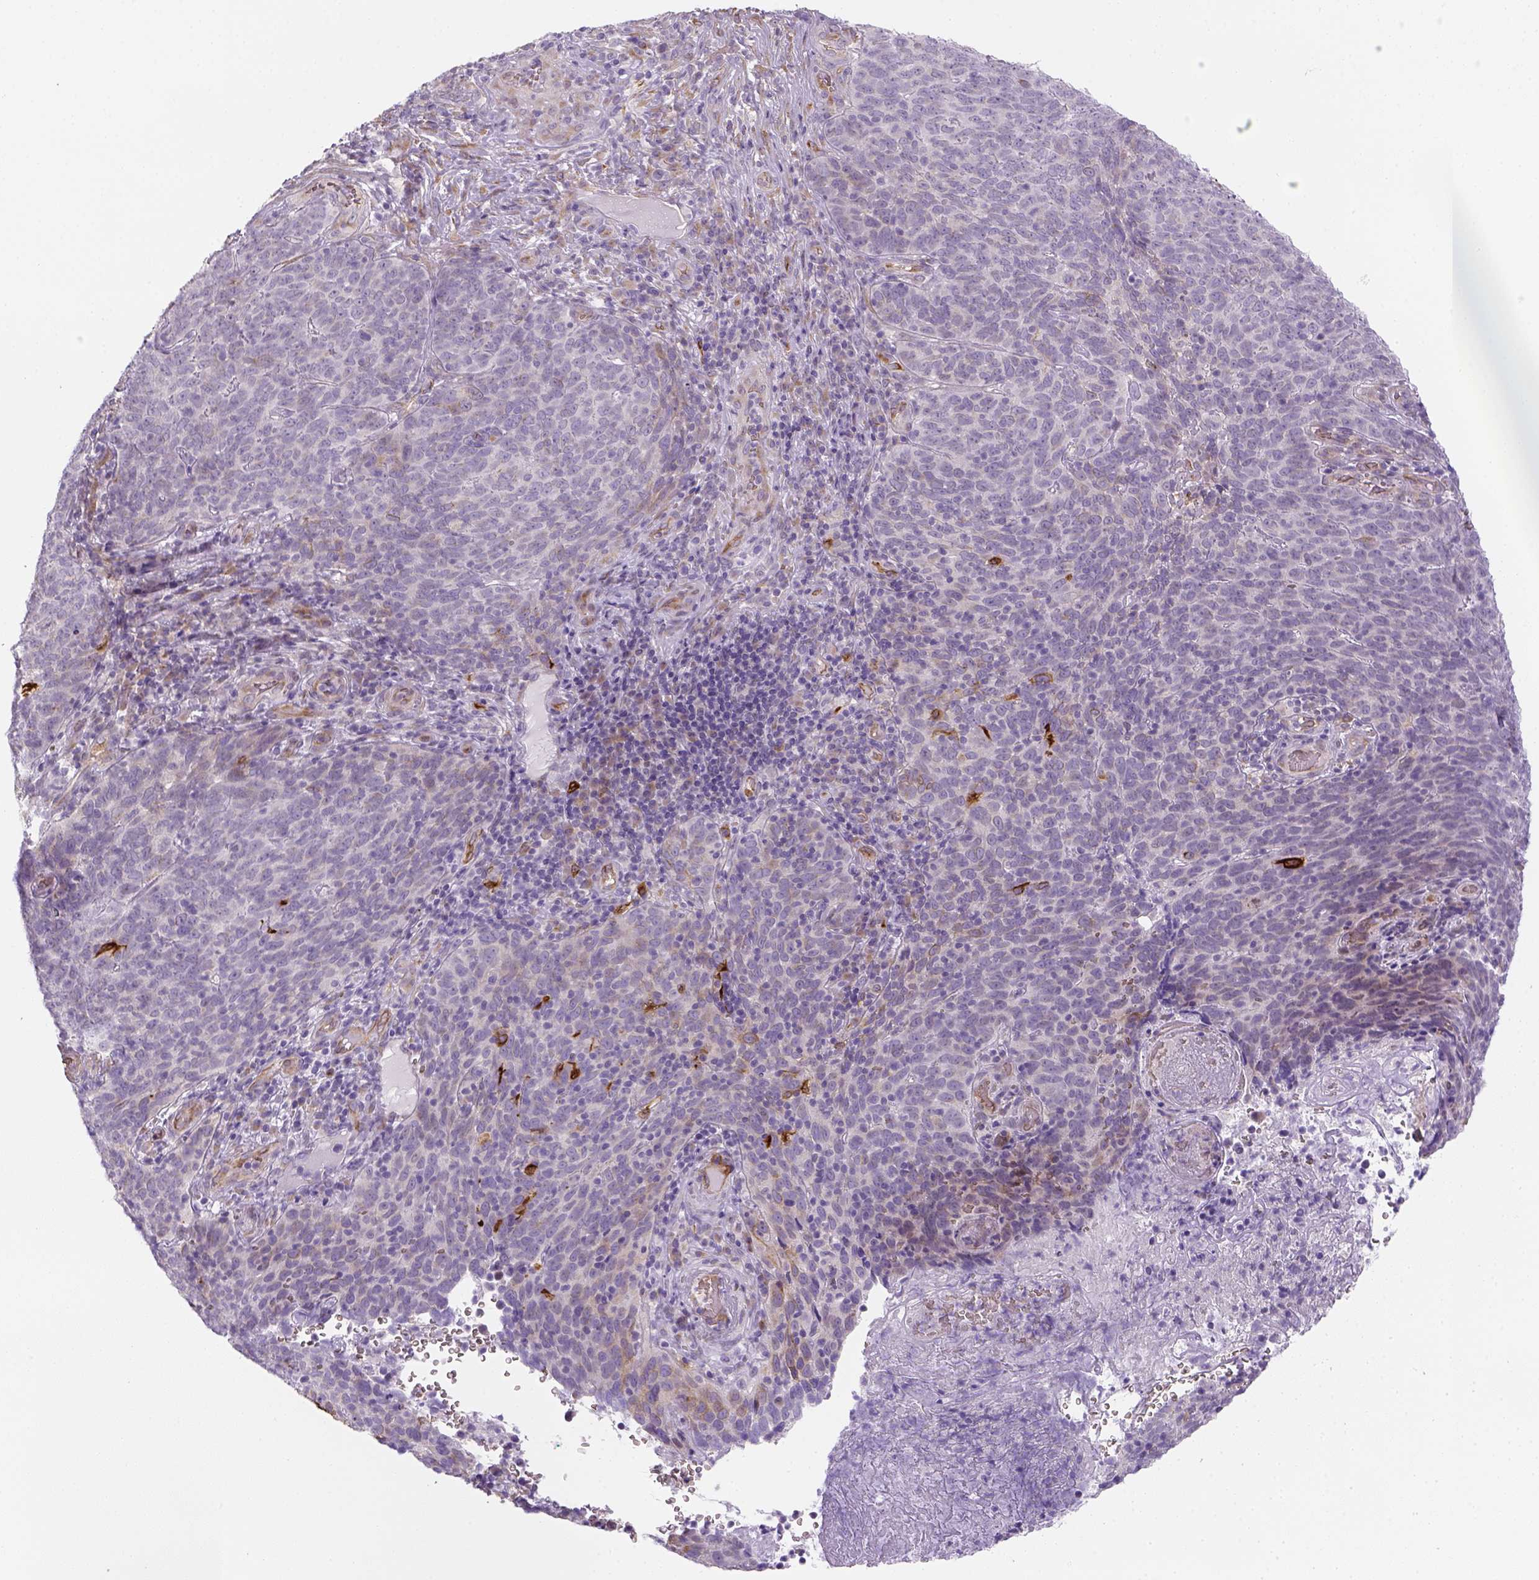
{"staining": {"intensity": "negative", "quantity": "none", "location": "none"}, "tissue": "skin cancer", "cell_type": "Tumor cells", "image_type": "cancer", "snomed": [{"axis": "morphology", "description": "Squamous cell carcinoma, NOS"}, {"axis": "topography", "description": "Skin"}, {"axis": "topography", "description": "Anal"}], "caption": "Tumor cells are negative for protein expression in human skin cancer. (DAB IHC with hematoxylin counter stain).", "gene": "CACNB1", "patient": {"sex": "female", "age": 51}}